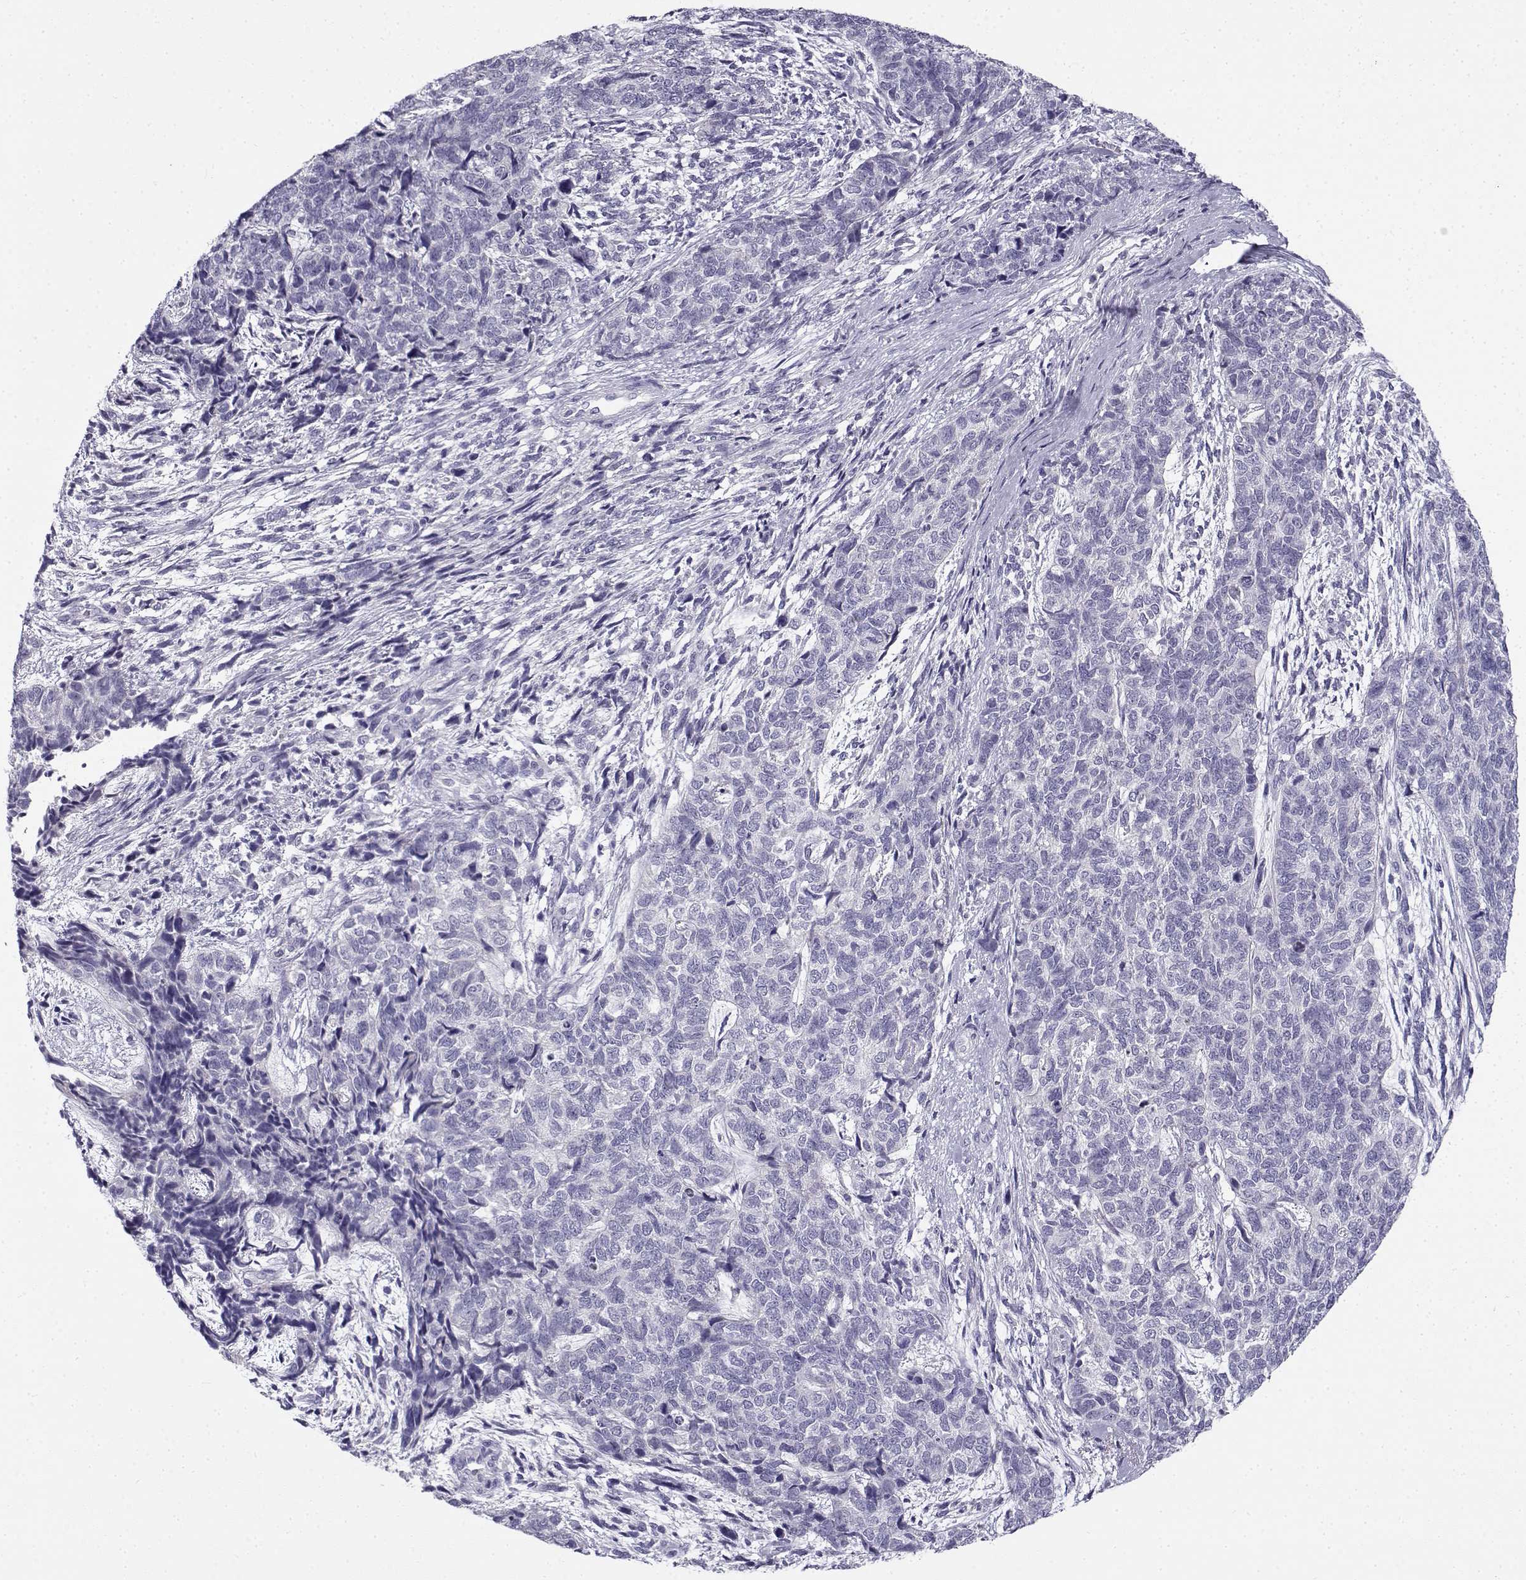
{"staining": {"intensity": "negative", "quantity": "none", "location": "none"}, "tissue": "cervical cancer", "cell_type": "Tumor cells", "image_type": "cancer", "snomed": [{"axis": "morphology", "description": "Squamous cell carcinoma, NOS"}, {"axis": "topography", "description": "Cervix"}], "caption": "DAB immunohistochemical staining of human cervical cancer reveals no significant staining in tumor cells.", "gene": "FAM166A", "patient": {"sex": "female", "age": 63}}